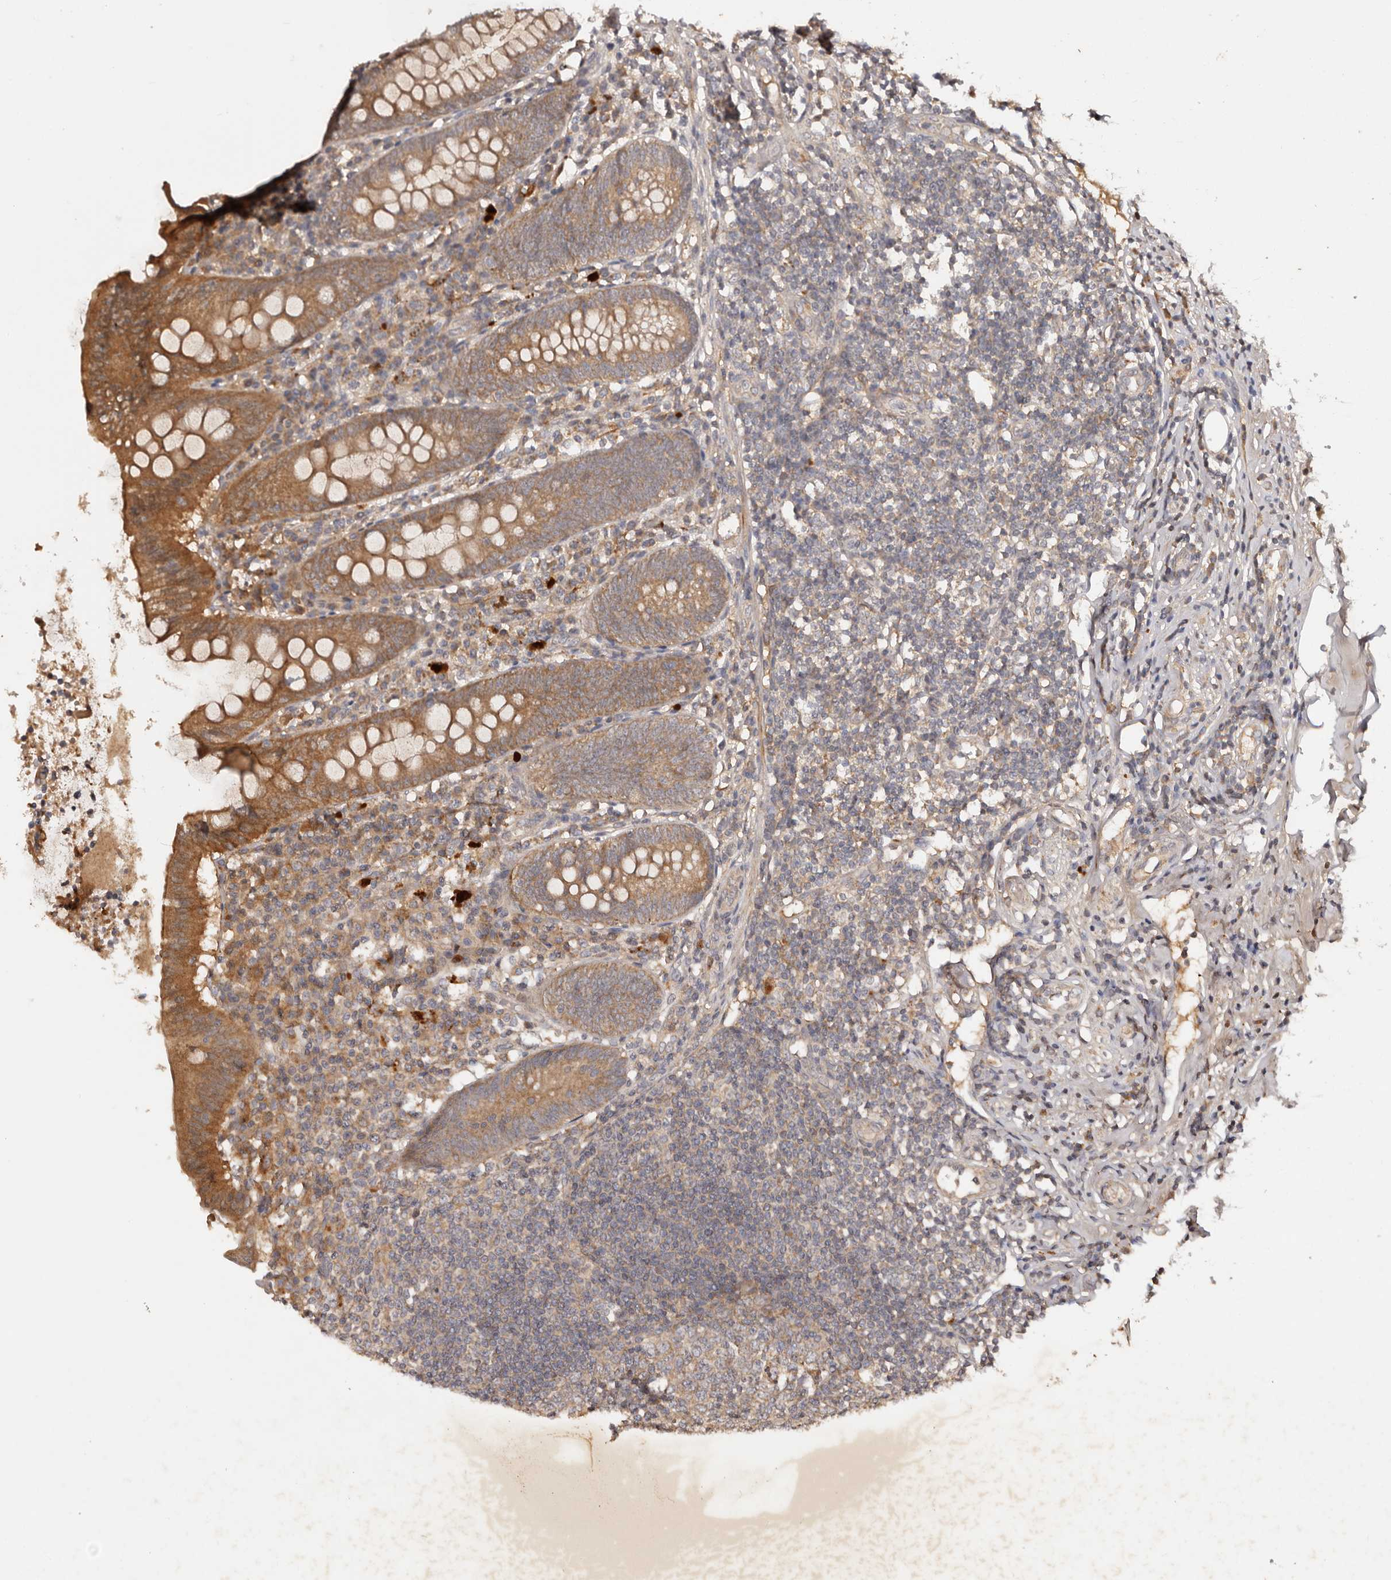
{"staining": {"intensity": "moderate", "quantity": ">75%", "location": "cytoplasmic/membranous"}, "tissue": "appendix", "cell_type": "Glandular cells", "image_type": "normal", "snomed": [{"axis": "morphology", "description": "Normal tissue, NOS"}, {"axis": "topography", "description": "Appendix"}], "caption": "Benign appendix was stained to show a protein in brown. There is medium levels of moderate cytoplasmic/membranous expression in approximately >75% of glandular cells.", "gene": "PKIB", "patient": {"sex": "female", "age": 54}}